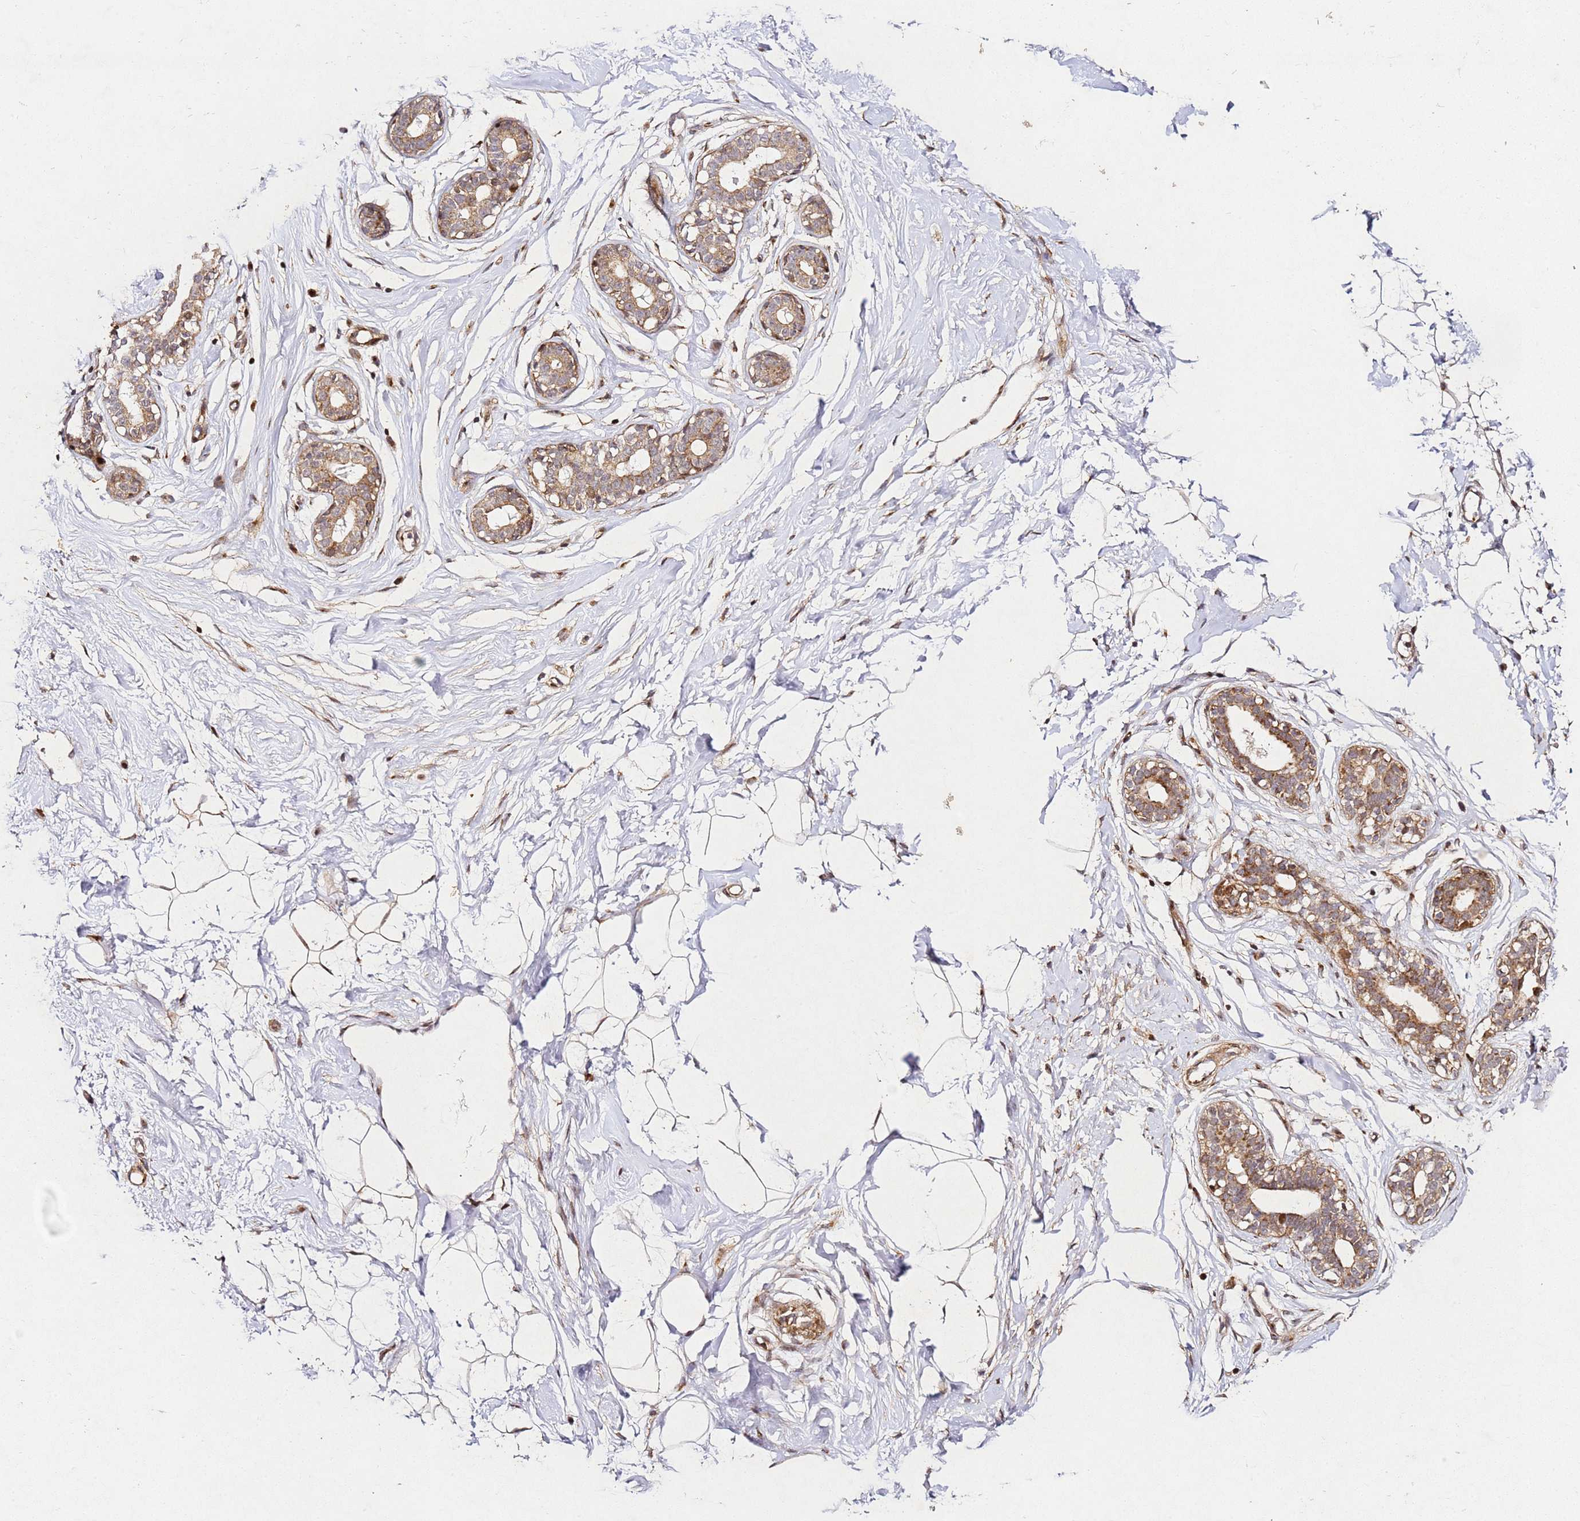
{"staining": {"intensity": "moderate", "quantity": ">75%", "location": "cytoplasmic/membranous"}, "tissue": "breast", "cell_type": "Adipocytes", "image_type": "normal", "snomed": [{"axis": "morphology", "description": "Normal tissue, NOS"}, {"axis": "morphology", "description": "Adenoma, NOS"}, {"axis": "topography", "description": "Breast"}], "caption": "Adipocytes display medium levels of moderate cytoplasmic/membranous expression in about >75% of cells in unremarkable human breast. (Brightfield microscopy of DAB IHC at high magnification).", "gene": "ZNF296", "patient": {"sex": "female", "age": 23}}